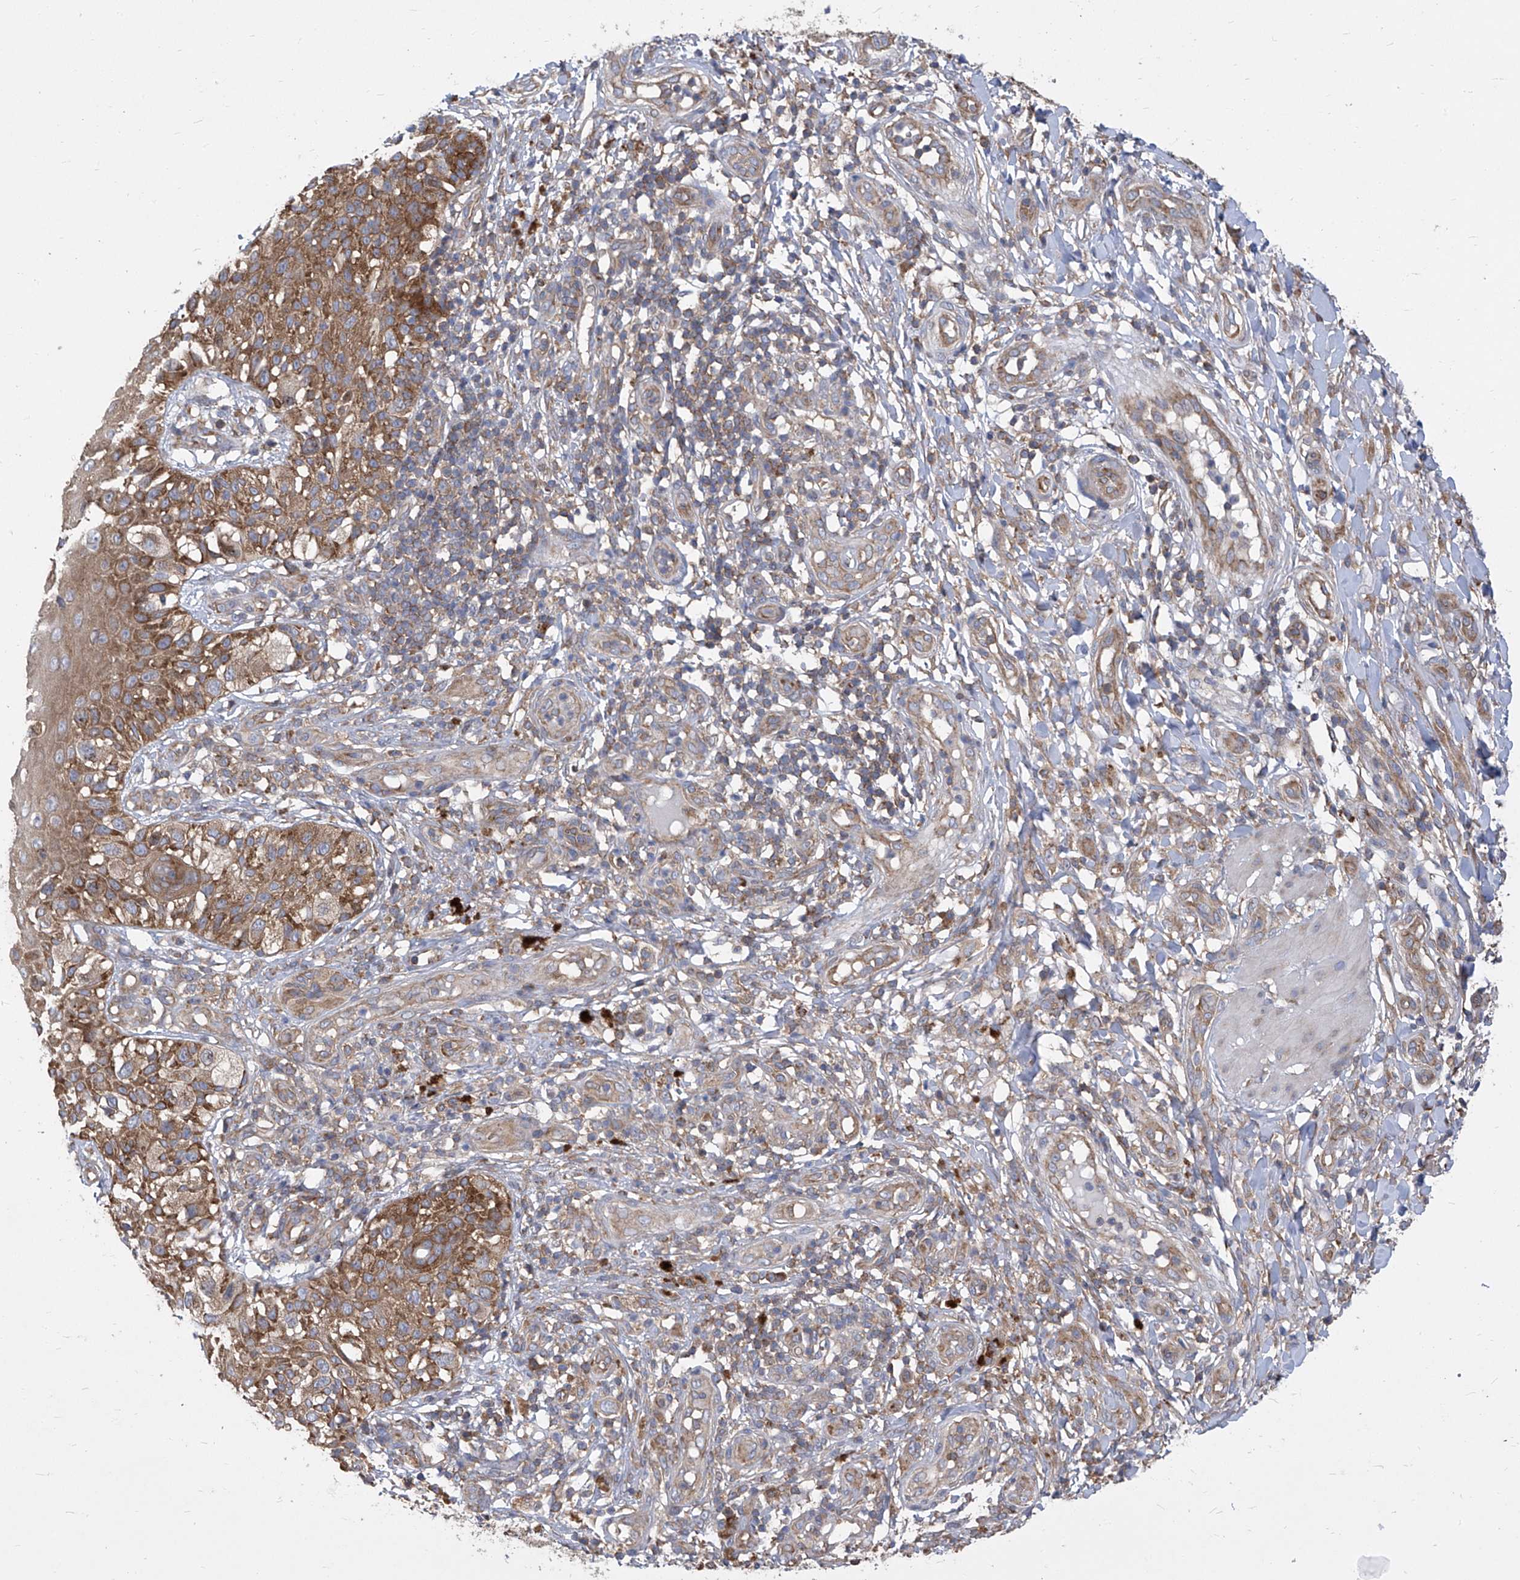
{"staining": {"intensity": "moderate", "quantity": ">75%", "location": "cytoplasmic/membranous"}, "tissue": "melanoma", "cell_type": "Tumor cells", "image_type": "cancer", "snomed": [{"axis": "morphology", "description": "Malignant melanoma, NOS"}, {"axis": "topography", "description": "Skin"}], "caption": "Tumor cells demonstrate moderate cytoplasmic/membranous positivity in about >75% of cells in melanoma.", "gene": "EIF3M", "patient": {"sex": "female", "age": 81}}